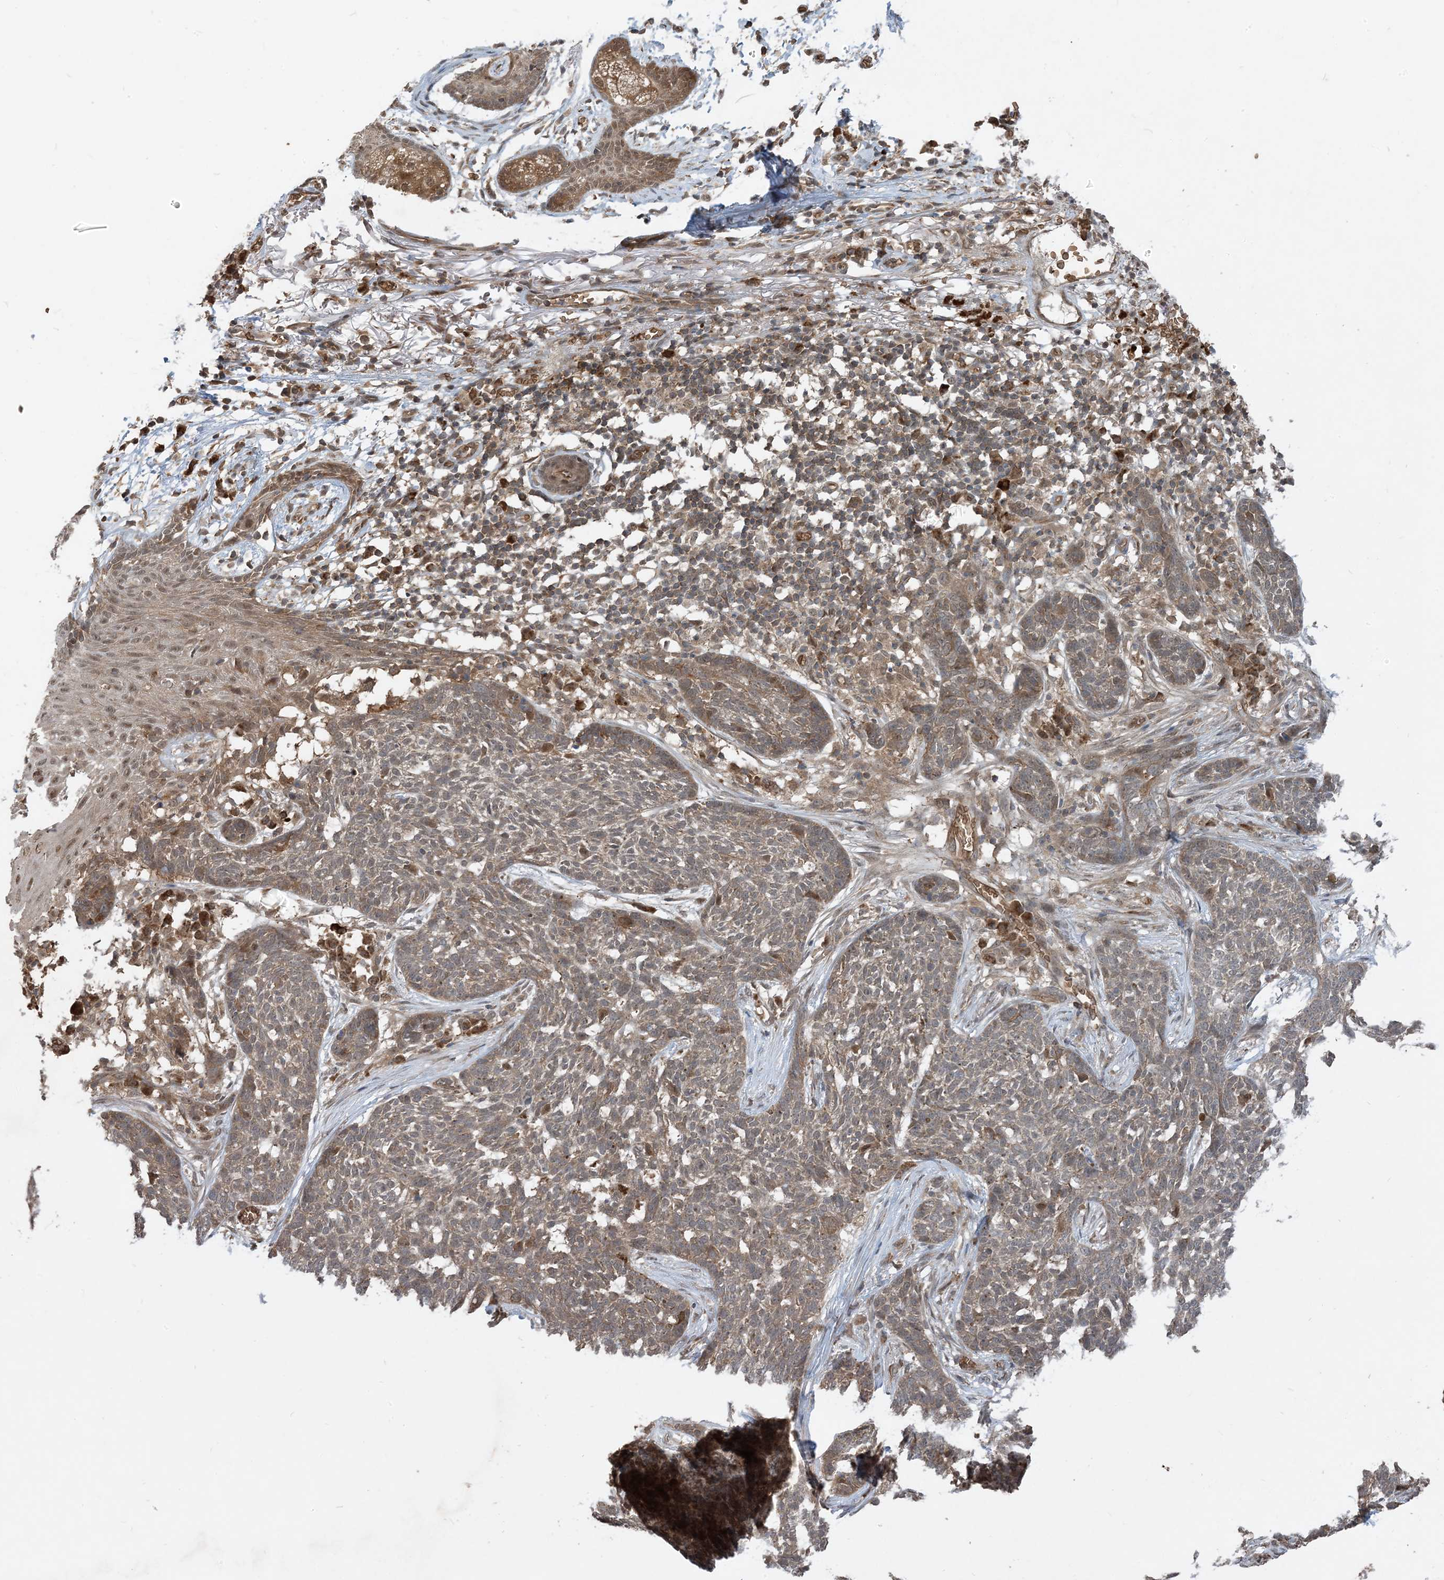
{"staining": {"intensity": "weak", "quantity": "<25%", "location": "cytoplasmic/membranous"}, "tissue": "skin cancer", "cell_type": "Tumor cells", "image_type": "cancer", "snomed": [{"axis": "morphology", "description": "Basal cell carcinoma"}, {"axis": "topography", "description": "Skin"}], "caption": "High magnification brightfield microscopy of skin basal cell carcinoma stained with DAB (brown) and counterstained with hematoxylin (blue): tumor cells show no significant staining.", "gene": "PUSL1", "patient": {"sex": "male", "age": 85}}